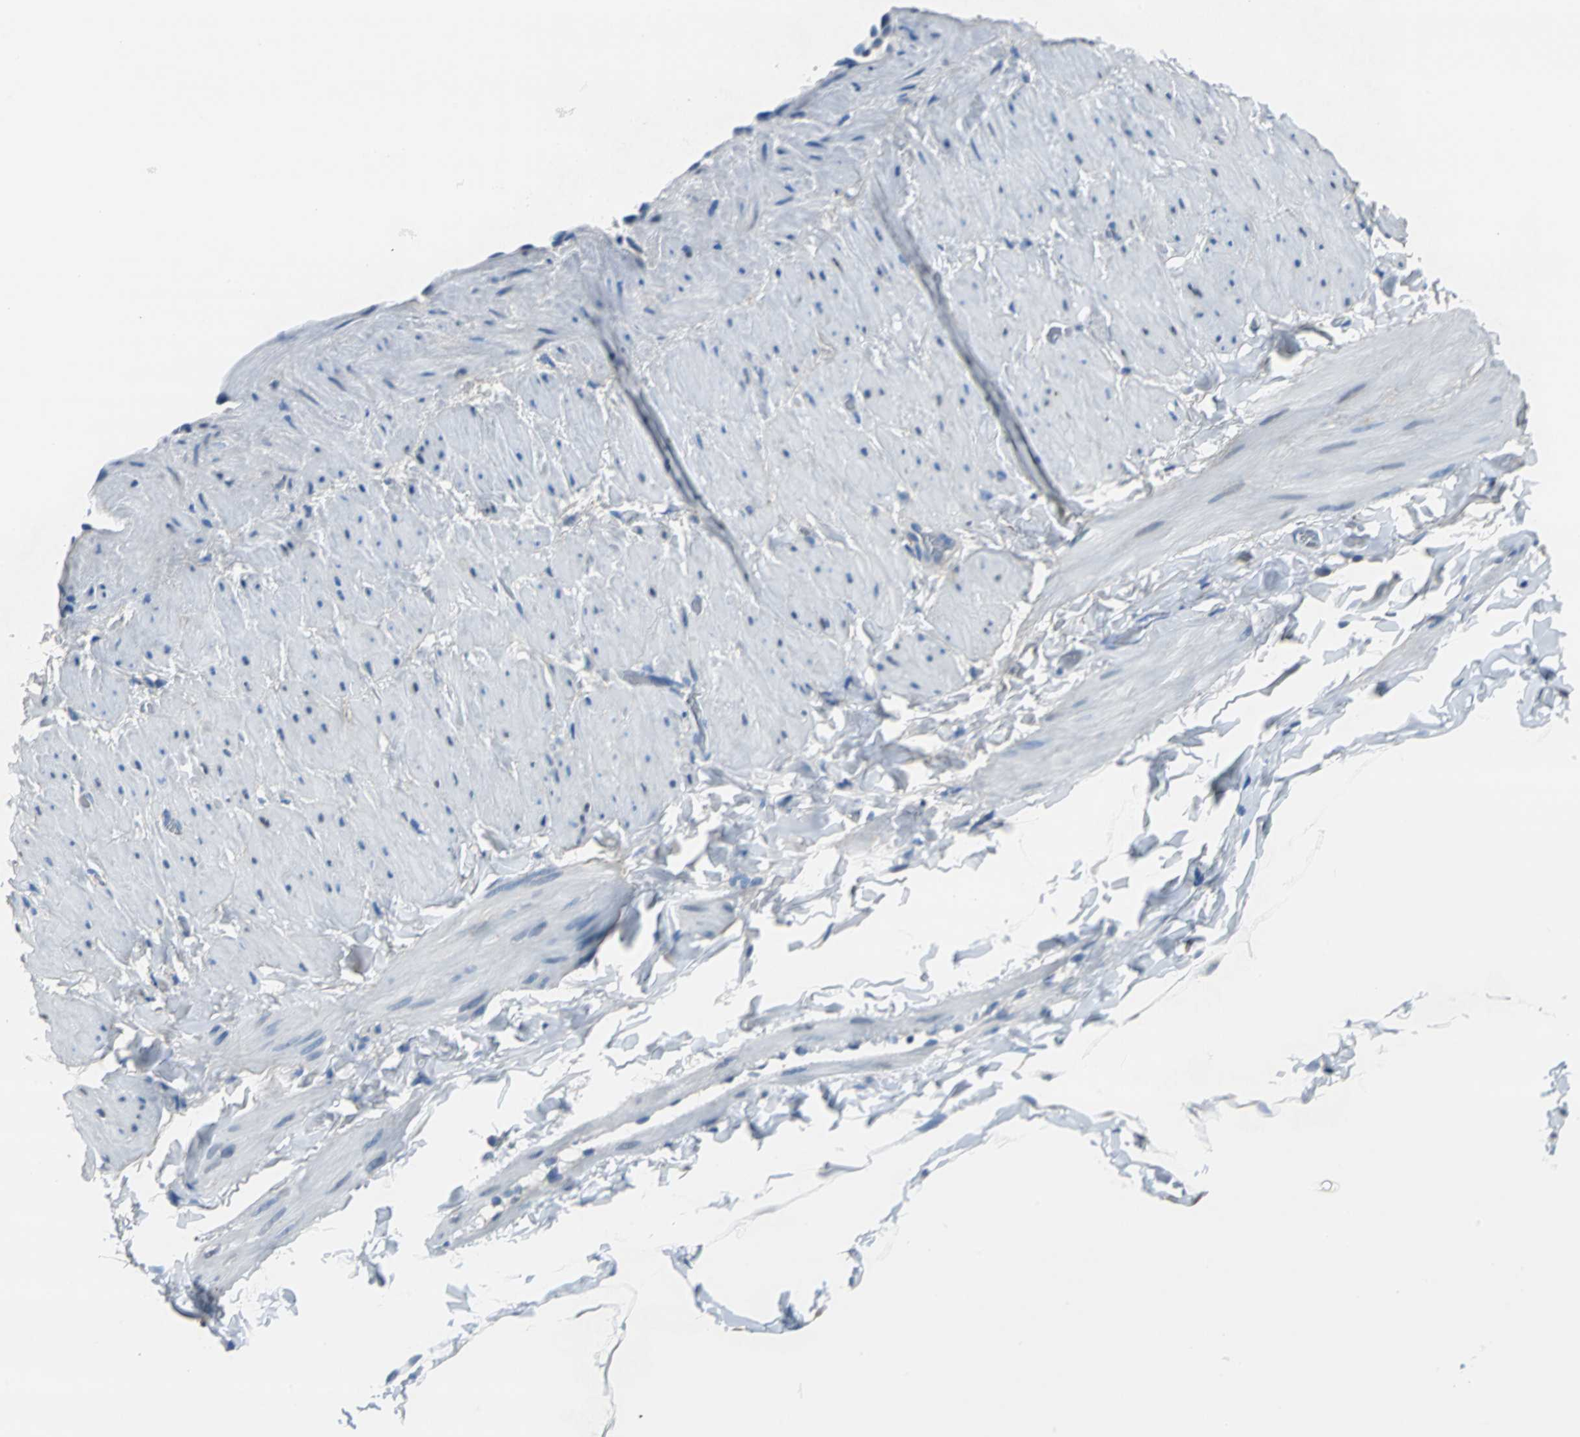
{"staining": {"intensity": "negative", "quantity": "none", "location": "none"}, "tissue": "adipose tissue", "cell_type": "Adipocytes", "image_type": "normal", "snomed": [{"axis": "morphology", "description": "Normal tissue, NOS"}, {"axis": "topography", "description": "Soft tissue"}], "caption": "DAB immunohistochemical staining of normal human adipose tissue exhibits no significant positivity in adipocytes. (Immunohistochemistry (ihc), brightfield microscopy, high magnification).", "gene": "ZNF415", "patient": {"sex": "male", "age": 26}}